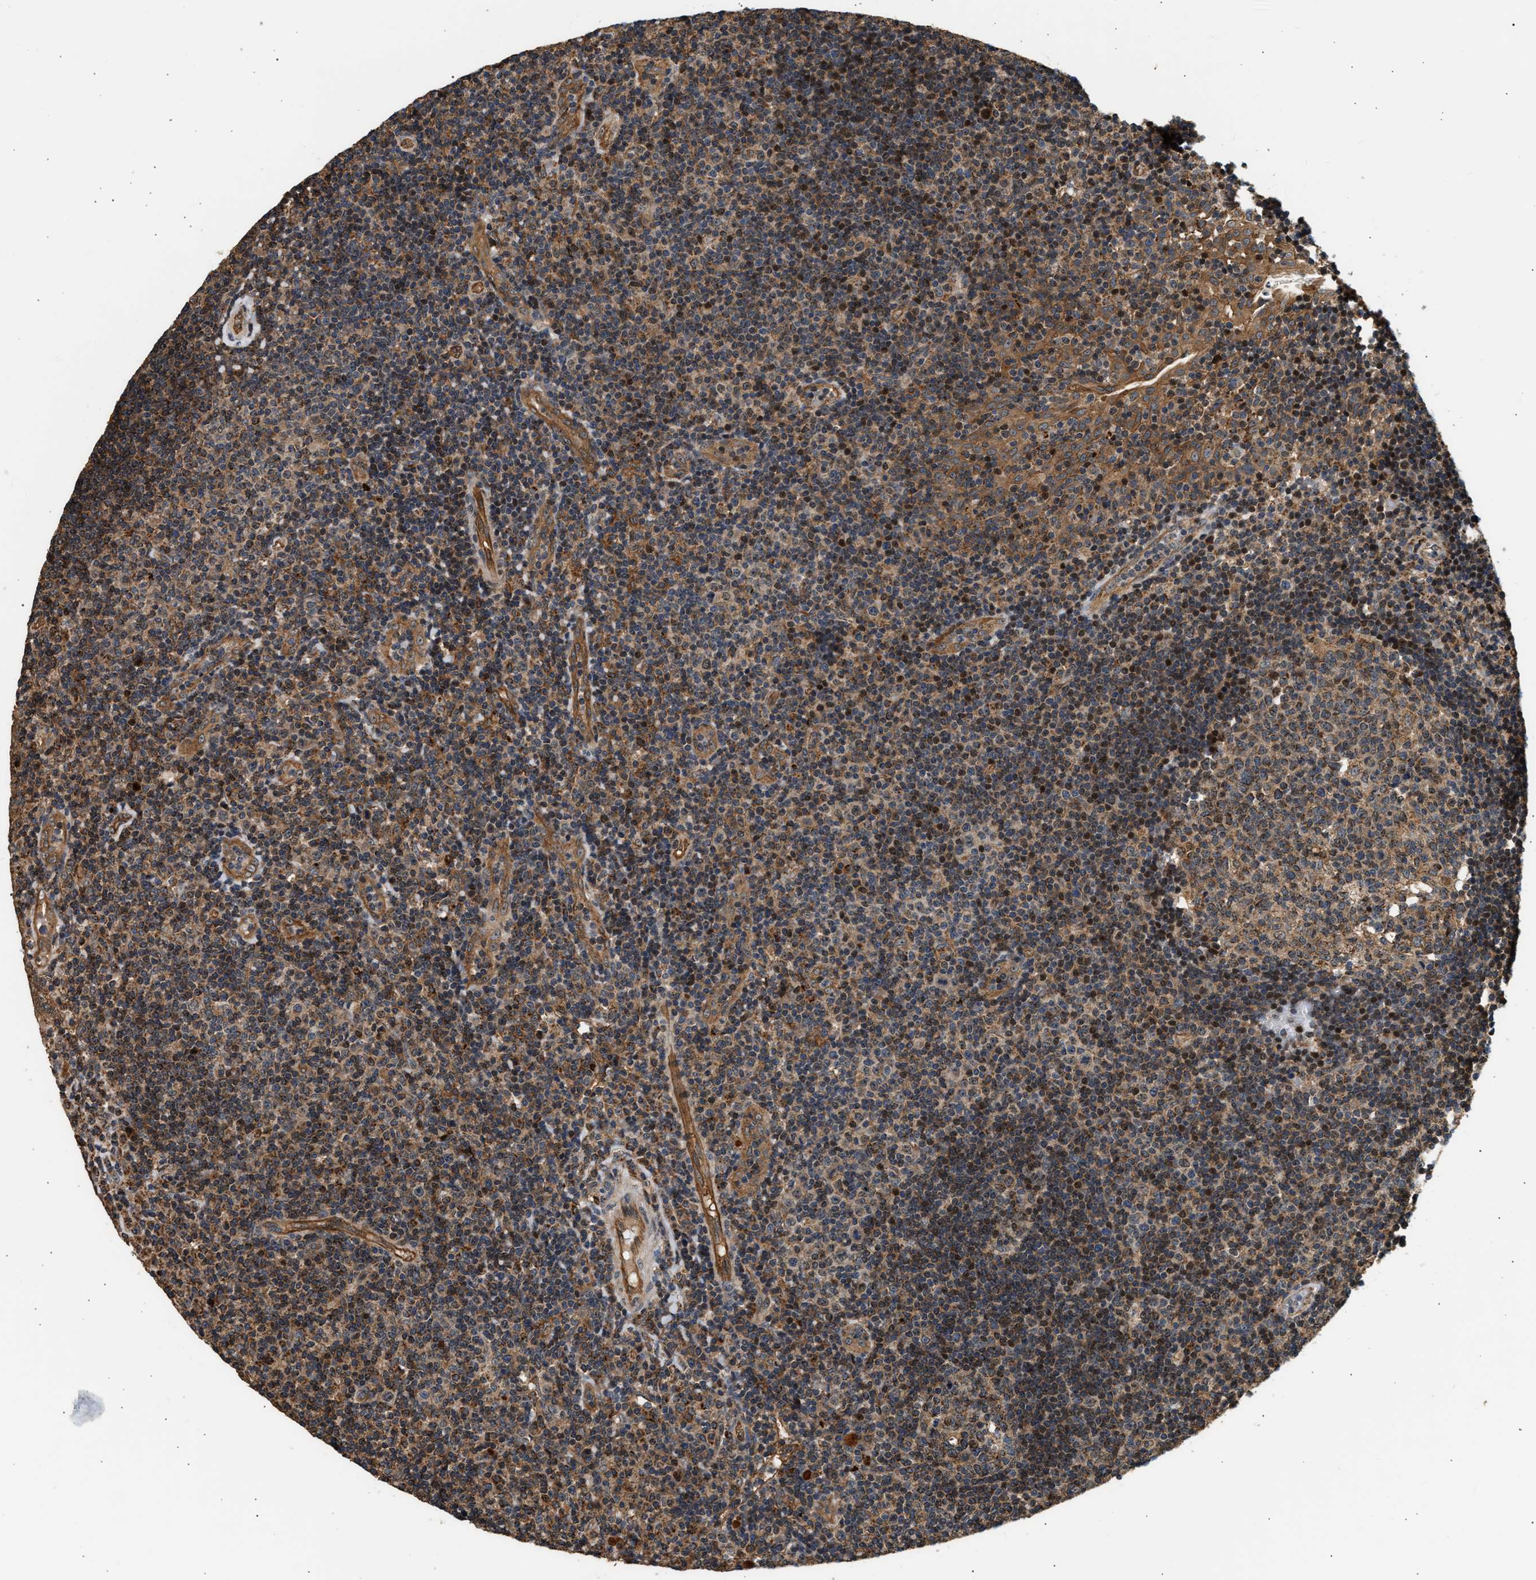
{"staining": {"intensity": "moderate", "quantity": ">75%", "location": "cytoplasmic/membranous"}, "tissue": "tonsil", "cell_type": "Germinal center cells", "image_type": "normal", "snomed": [{"axis": "morphology", "description": "Normal tissue, NOS"}, {"axis": "topography", "description": "Tonsil"}], "caption": "Immunohistochemistry (IHC) micrograph of benign human tonsil stained for a protein (brown), which demonstrates medium levels of moderate cytoplasmic/membranous positivity in about >75% of germinal center cells.", "gene": "DUSP14", "patient": {"sex": "female", "age": 40}}